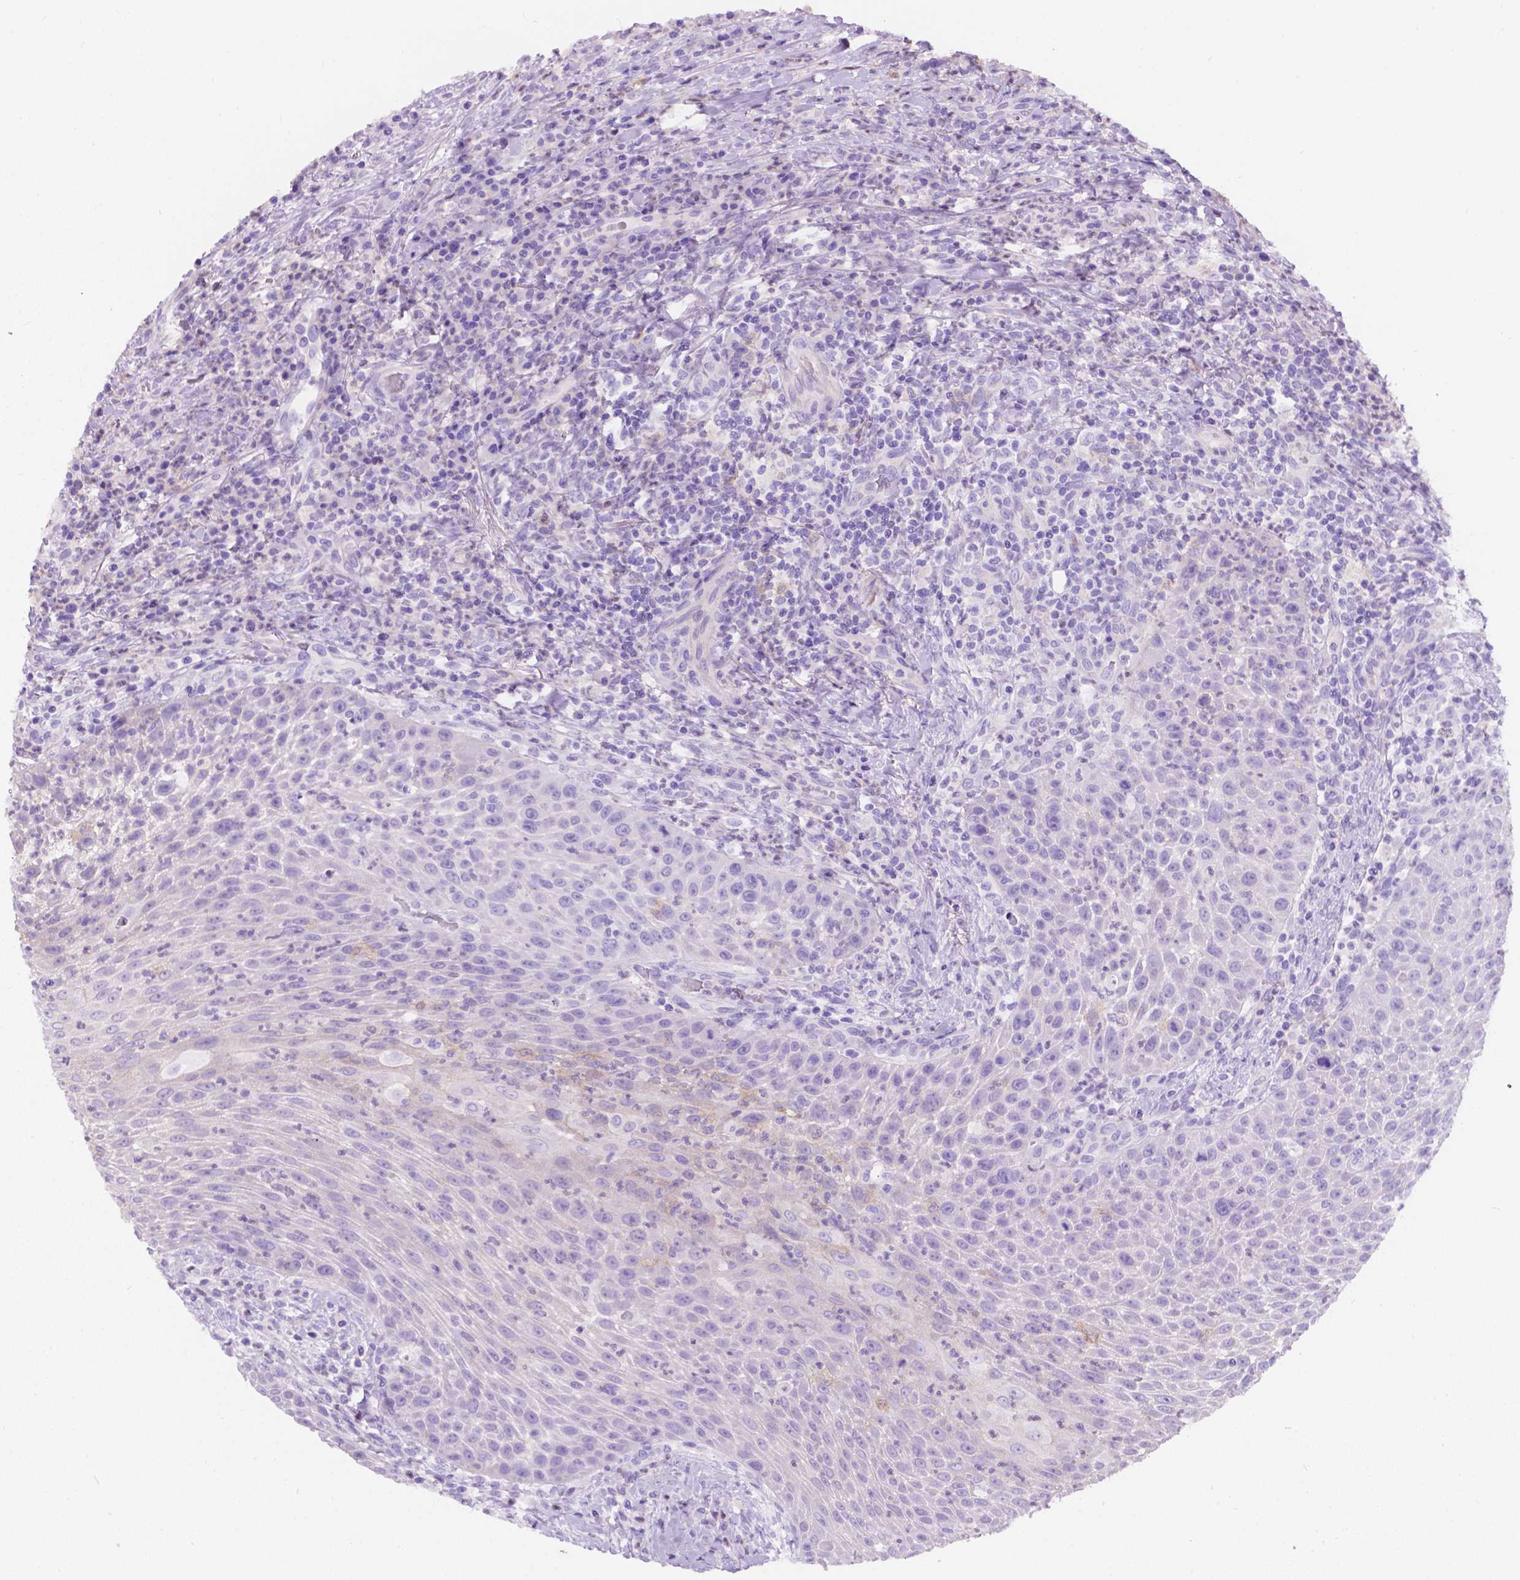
{"staining": {"intensity": "negative", "quantity": "none", "location": "none"}, "tissue": "head and neck cancer", "cell_type": "Tumor cells", "image_type": "cancer", "snomed": [{"axis": "morphology", "description": "Squamous cell carcinoma, NOS"}, {"axis": "topography", "description": "Head-Neck"}], "caption": "A high-resolution histopathology image shows immunohistochemistry (IHC) staining of head and neck squamous cell carcinoma, which shows no significant expression in tumor cells. The staining is performed using DAB (3,3'-diaminobenzidine) brown chromogen with nuclei counter-stained in using hematoxylin.", "gene": "GNAO1", "patient": {"sex": "male", "age": 69}}